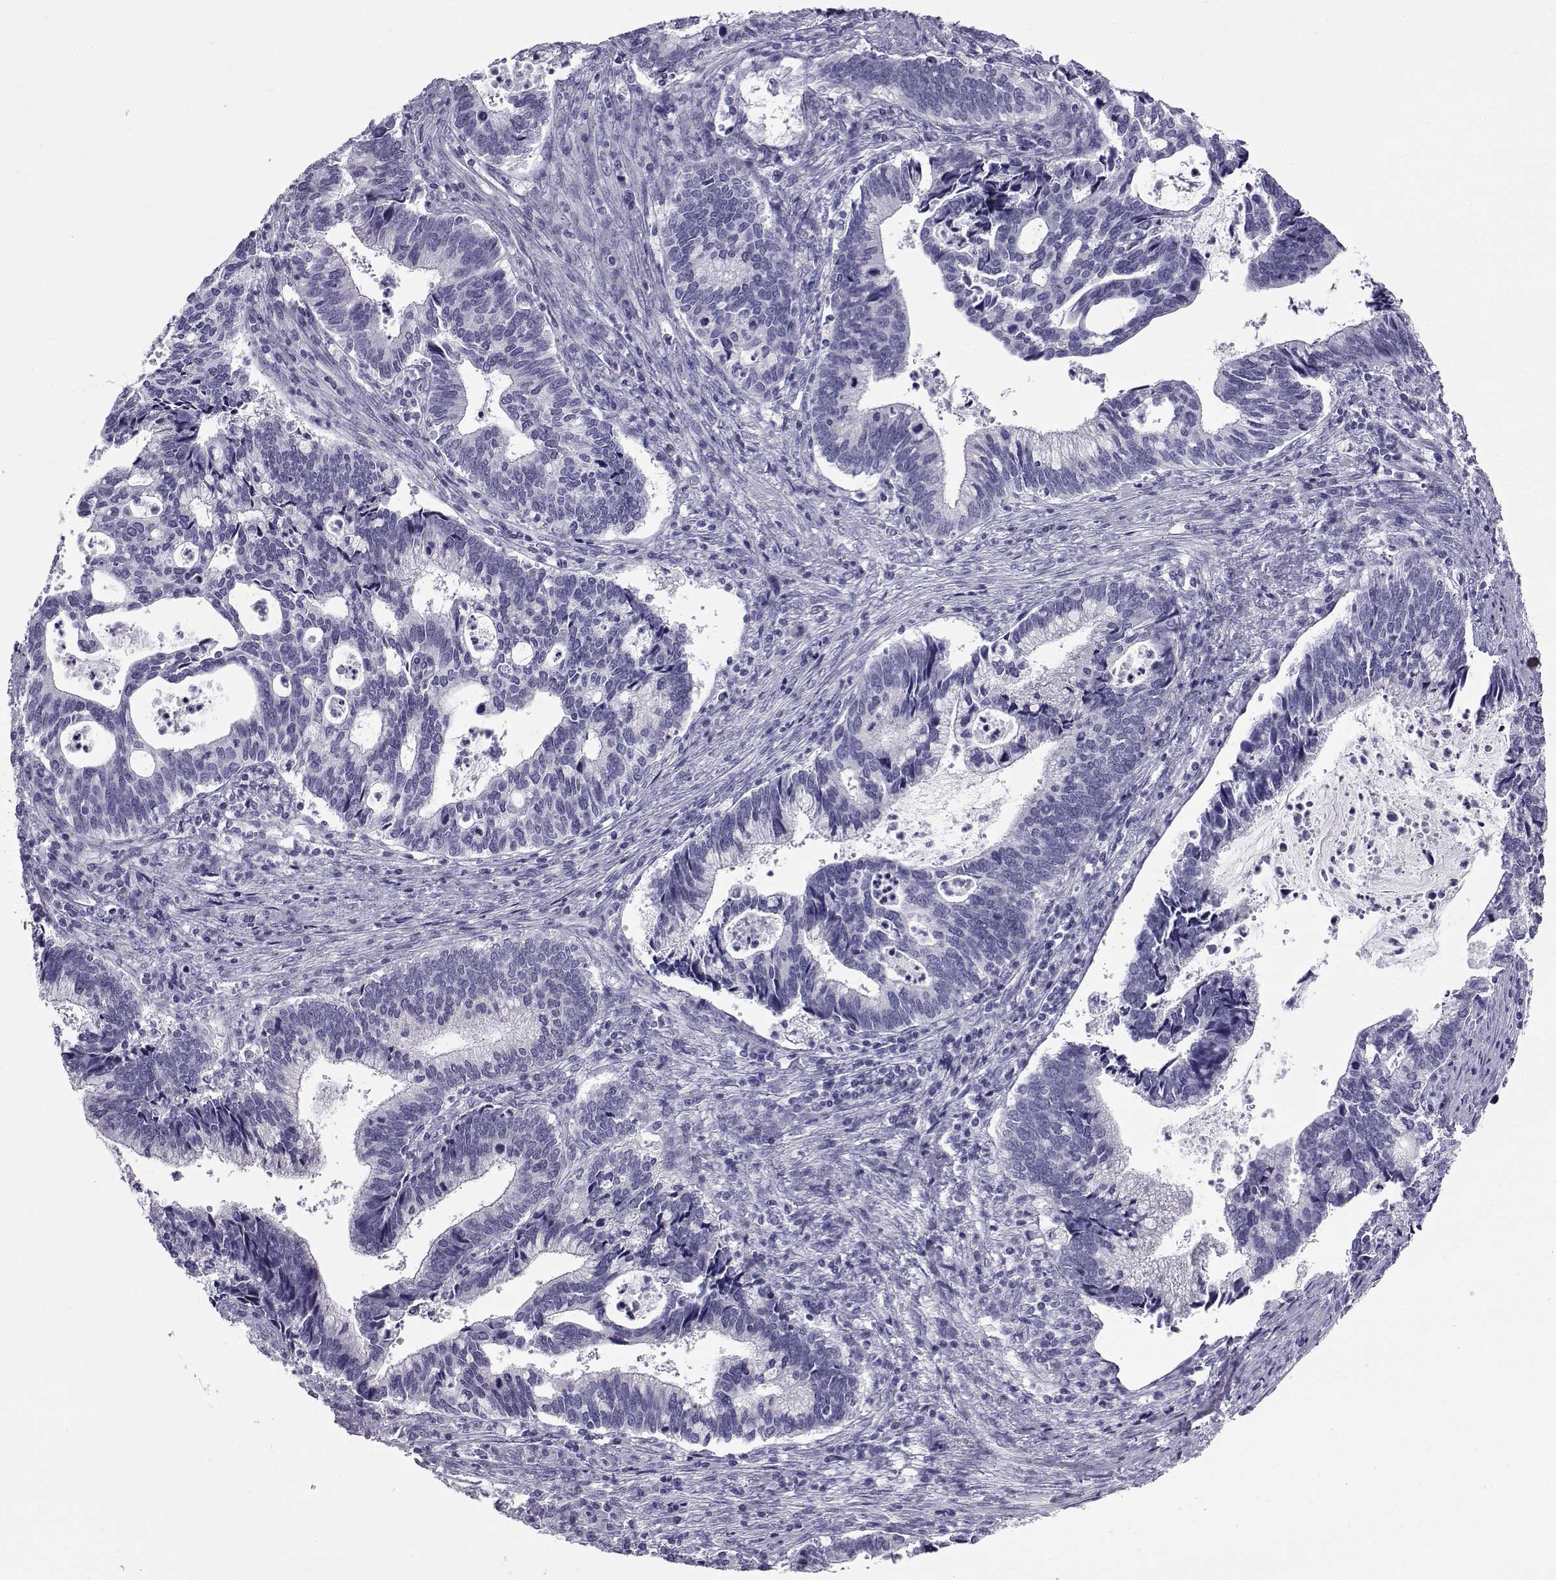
{"staining": {"intensity": "negative", "quantity": "none", "location": "none"}, "tissue": "cervical cancer", "cell_type": "Tumor cells", "image_type": "cancer", "snomed": [{"axis": "morphology", "description": "Adenocarcinoma, NOS"}, {"axis": "topography", "description": "Cervix"}], "caption": "DAB (3,3'-diaminobenzidine) immunohistochemical staining of cervical adenocarcinoma reveals no significant expression in tumor cells. The staining is performed using DAB (3,3'-diaminobenzidine) brown chromogen with nuclei counter-stained in using hematoxylin.", "gene": "RNASE12", "patient": {"sex": "female", "age": 42}}